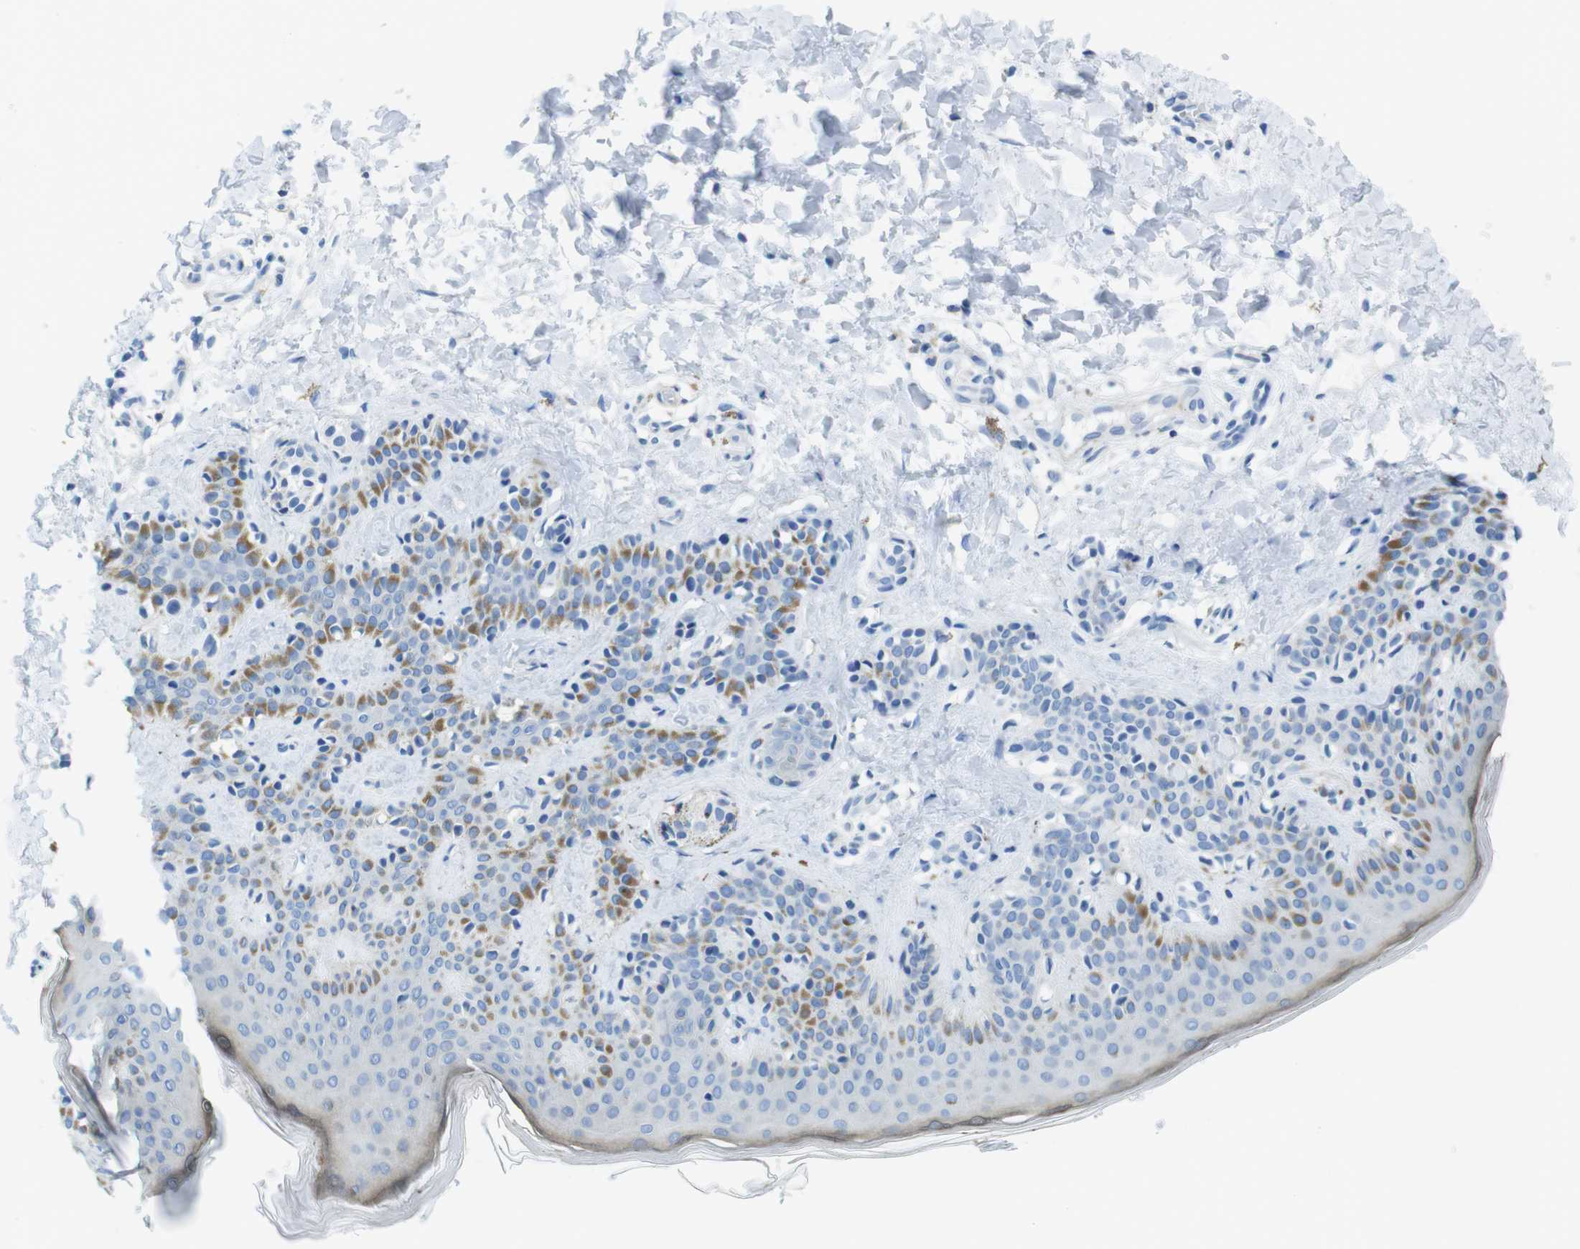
{"staining": {"intensity": "negative", "quantity": "none", "location": "none"}, "tissue": "skin", "cell_type": "Fibroblasts", "image_type": "normal", "snomed": [{"axis": "morphology", "description": "Normal tissue, NOS"}, {"axis": "topography", "description": "Skin"}], "caption": "A histopathology image of human skin is negative for staining in fibroblasts. Brightfield microscopy of immunohistochemistry stained with DAB (3,3'-diaminobenzidine) (brown) and hematoxylin (blue), captured at high magnification.", "gene": "ASIC5", "patient": {"sex": "male", "age": 16}}